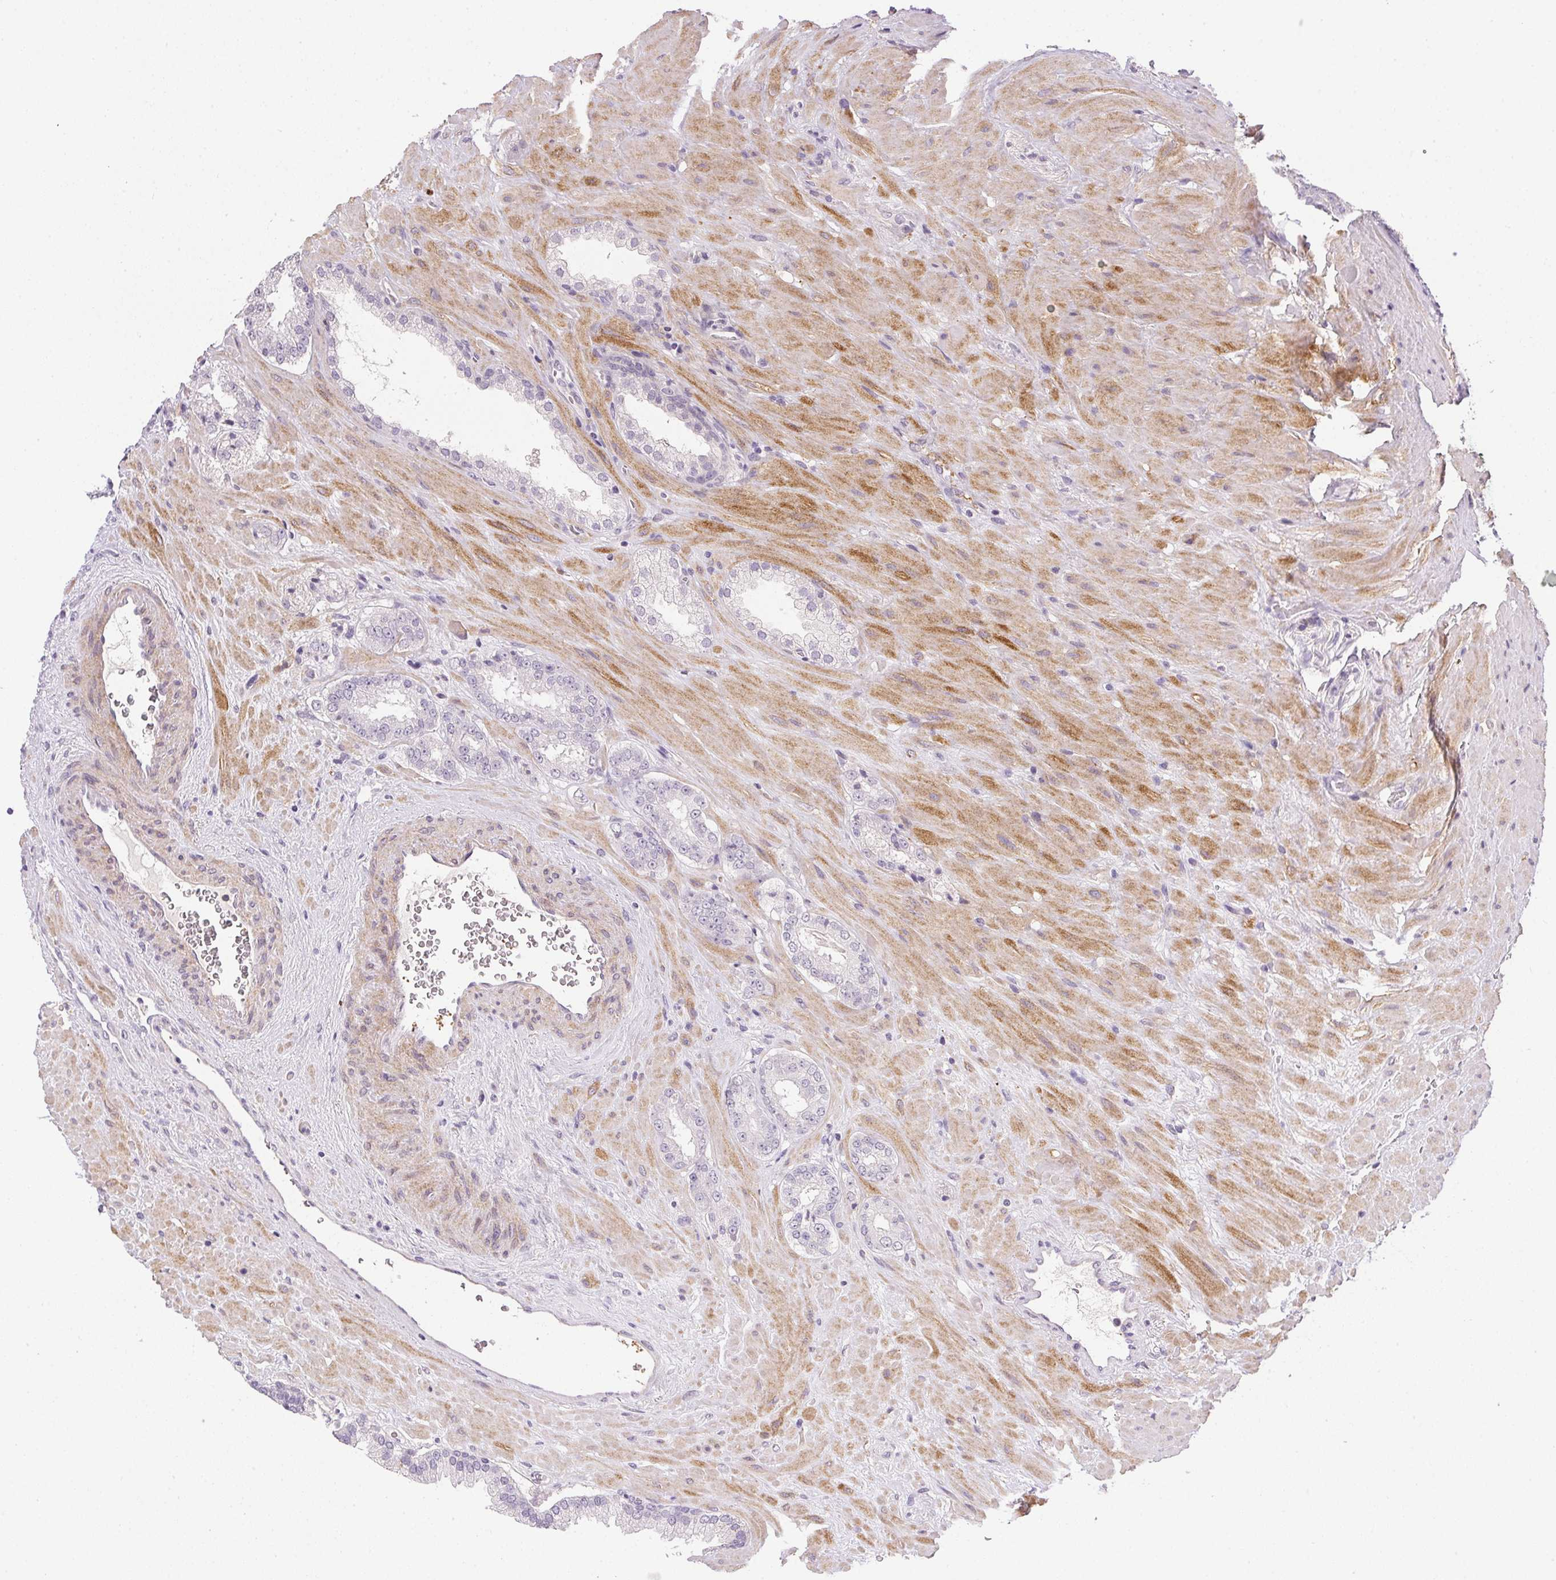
{"staining": {"intensity": "negative", "quantity": "none", "location": "none"}, "tissue": "prostate cancer", "cell_type": "Tumor cells", "image_type": "cancer", "snomed": [{"axis": "morphology", "description": "Adenocarcinoma, NOS"}, {"axis": "topography", "description": "Prostate"}], "caption": "High magnification brightfield microscopy of prostate adenocarcinoma stained with DAB (brown) and counterstained with hematoxylin (blue): tumor cells show no significant positivity.", "gene": "PRL", "patient": {"sex": "male", "age": 63}}